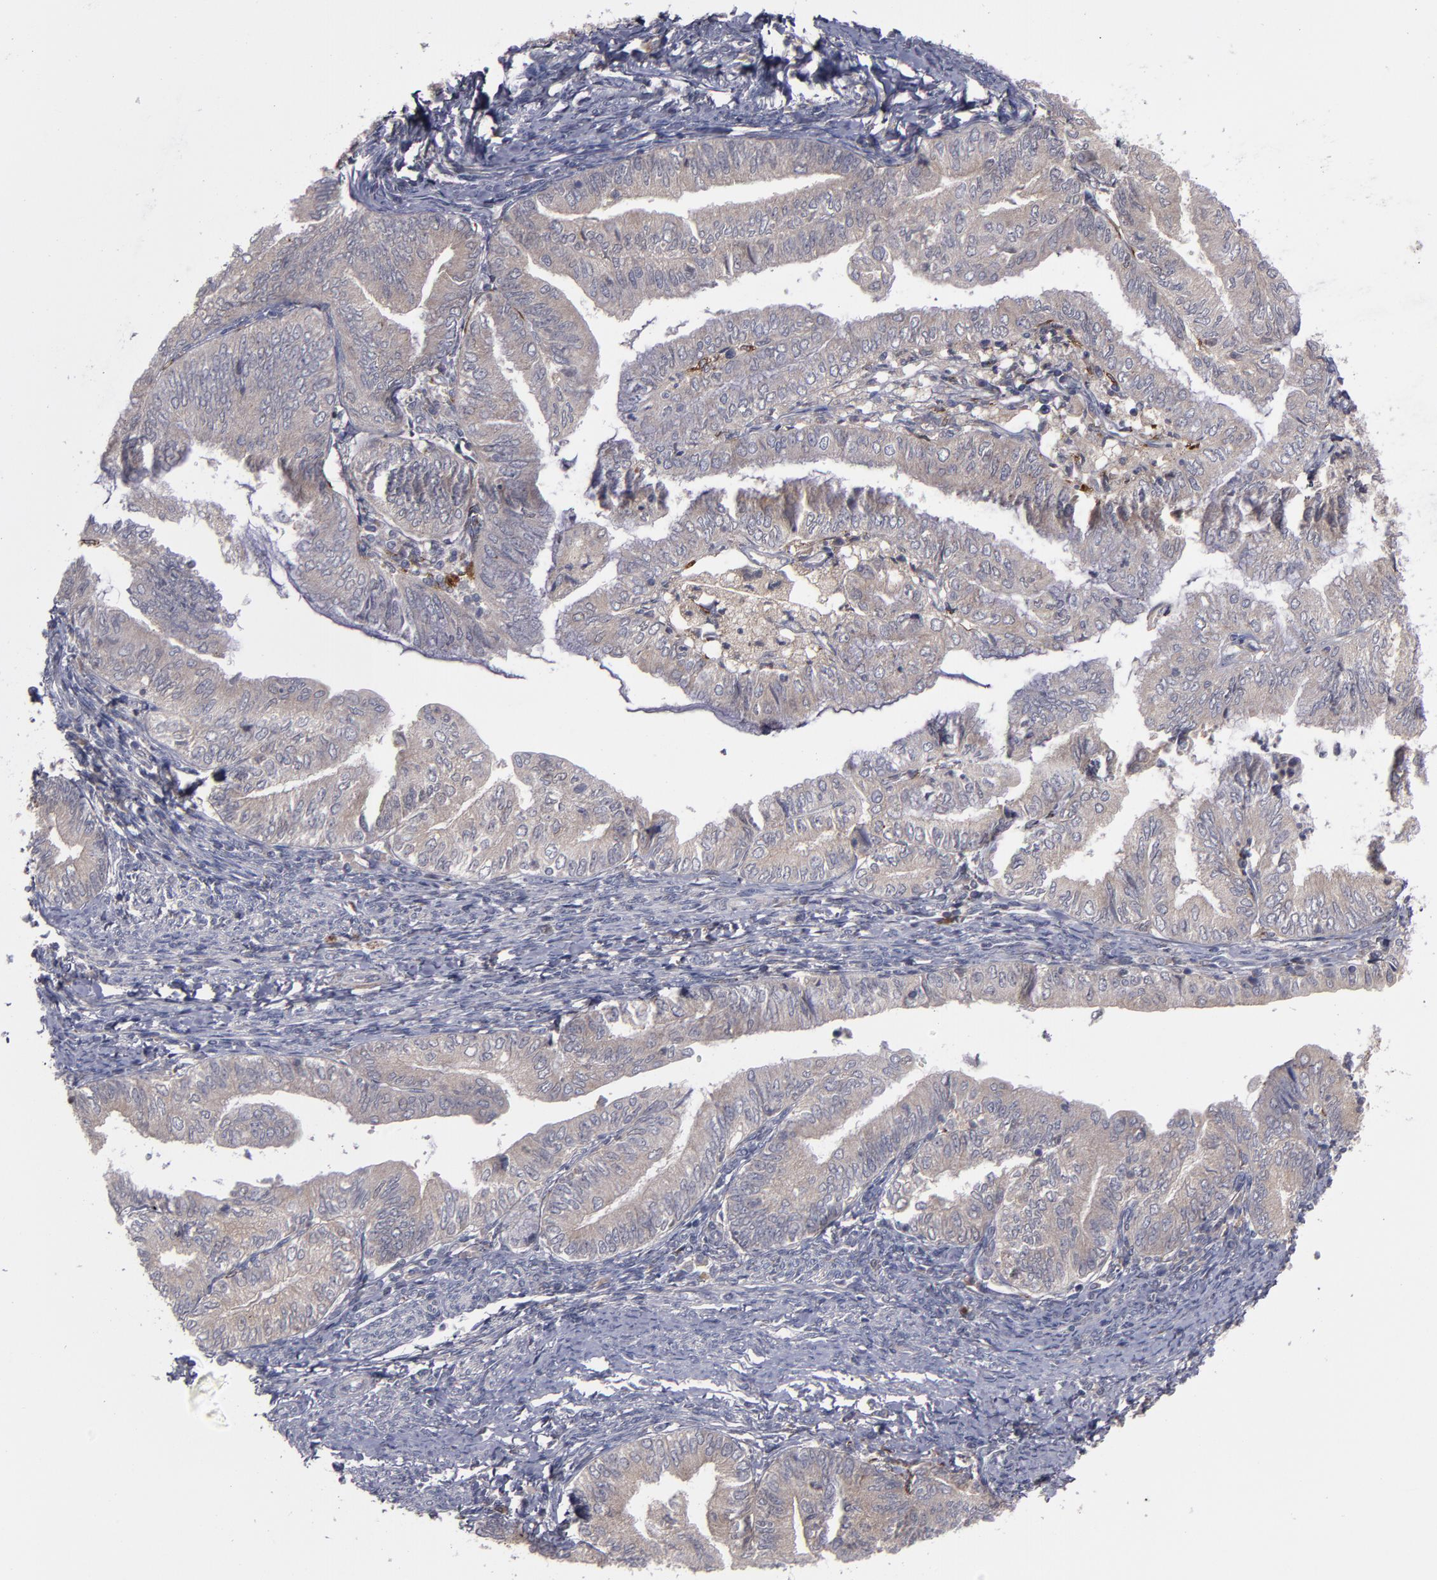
{"staining": {"intensity": "weak", "quantity": ">75%", "location": "cytoplasmic/membranous"}, "tissue": "endometrial cancer", "cell_type": "Tumor cells", "image_type": "cancer", "snomed": [{"axis": "morphology", "description": "Adenocarcinoma, NOS"}, {"axis": "topography", "description": "Endometrium"}], "caption": "Immunohistochemical staining of endometrial cancer shows weak cytoplasmic/membranous protein staining in approximately >75% of tumor cells.", "gene": "MMP11", "patient": {"sex": "female", "age": 66}}